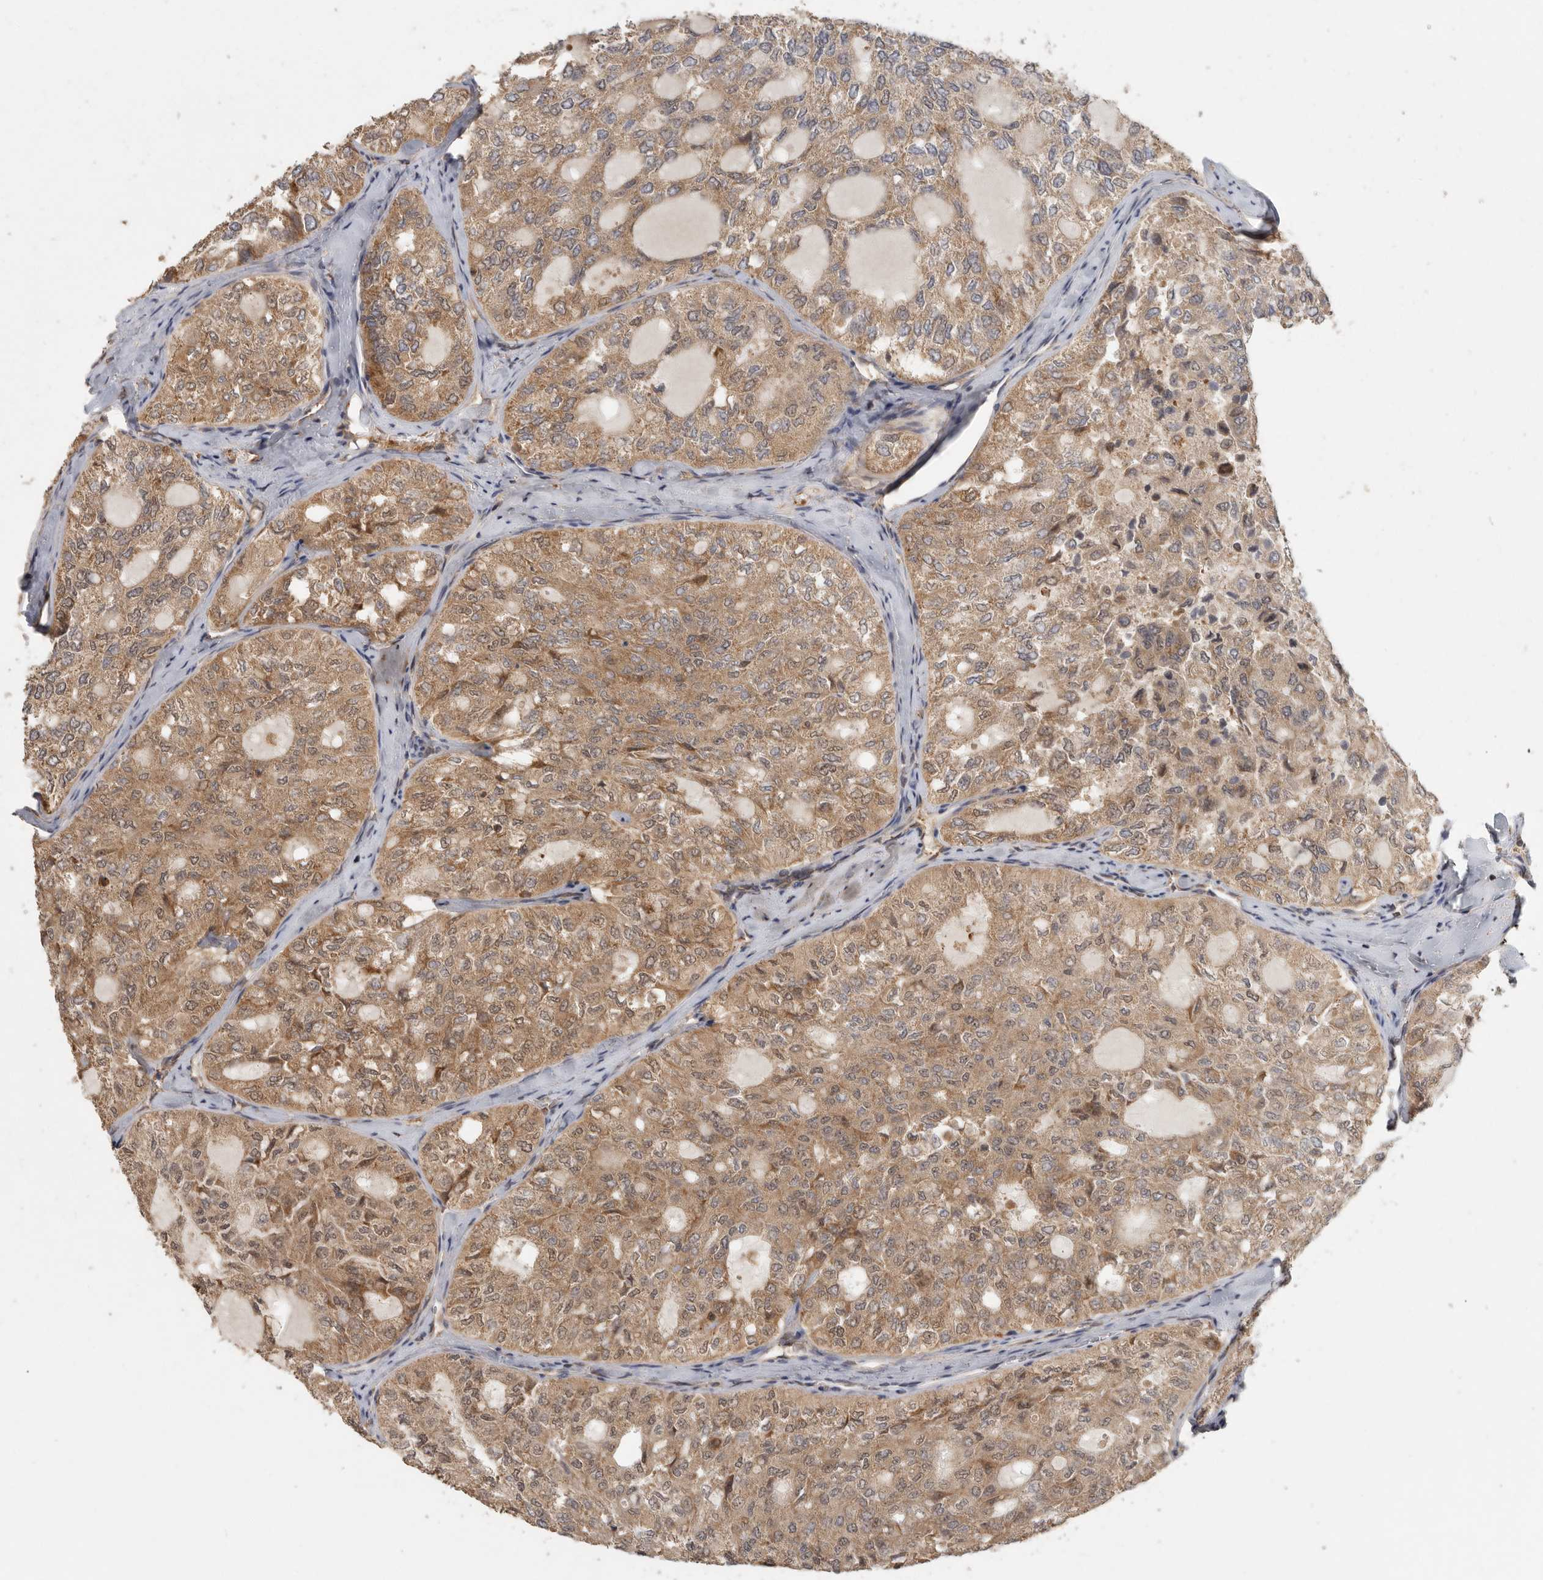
{"staining": {"intensity": "moderate", "quantity": ">75%", "location": "cytoplasmic/membranous"}, "tissue": "thyroid cancer", "cell_type": "Tumor cells", "image_type": "cancer", "snomed": [{"axis": "morphology", "description": "Follicular adenoma carcinoma, NOS"}, {"axis": "topography", "description": "Thyroid gland"}], "caption": "This is an image of immunohistochemistry (IHC) staining of thyroid follicular adenoma carcinoma, which shows moderate positivity in the cytoplasmic/membranous of tumor cells.", "gene": "CCT8", "patient": {"sex": "male", "age": 75}}